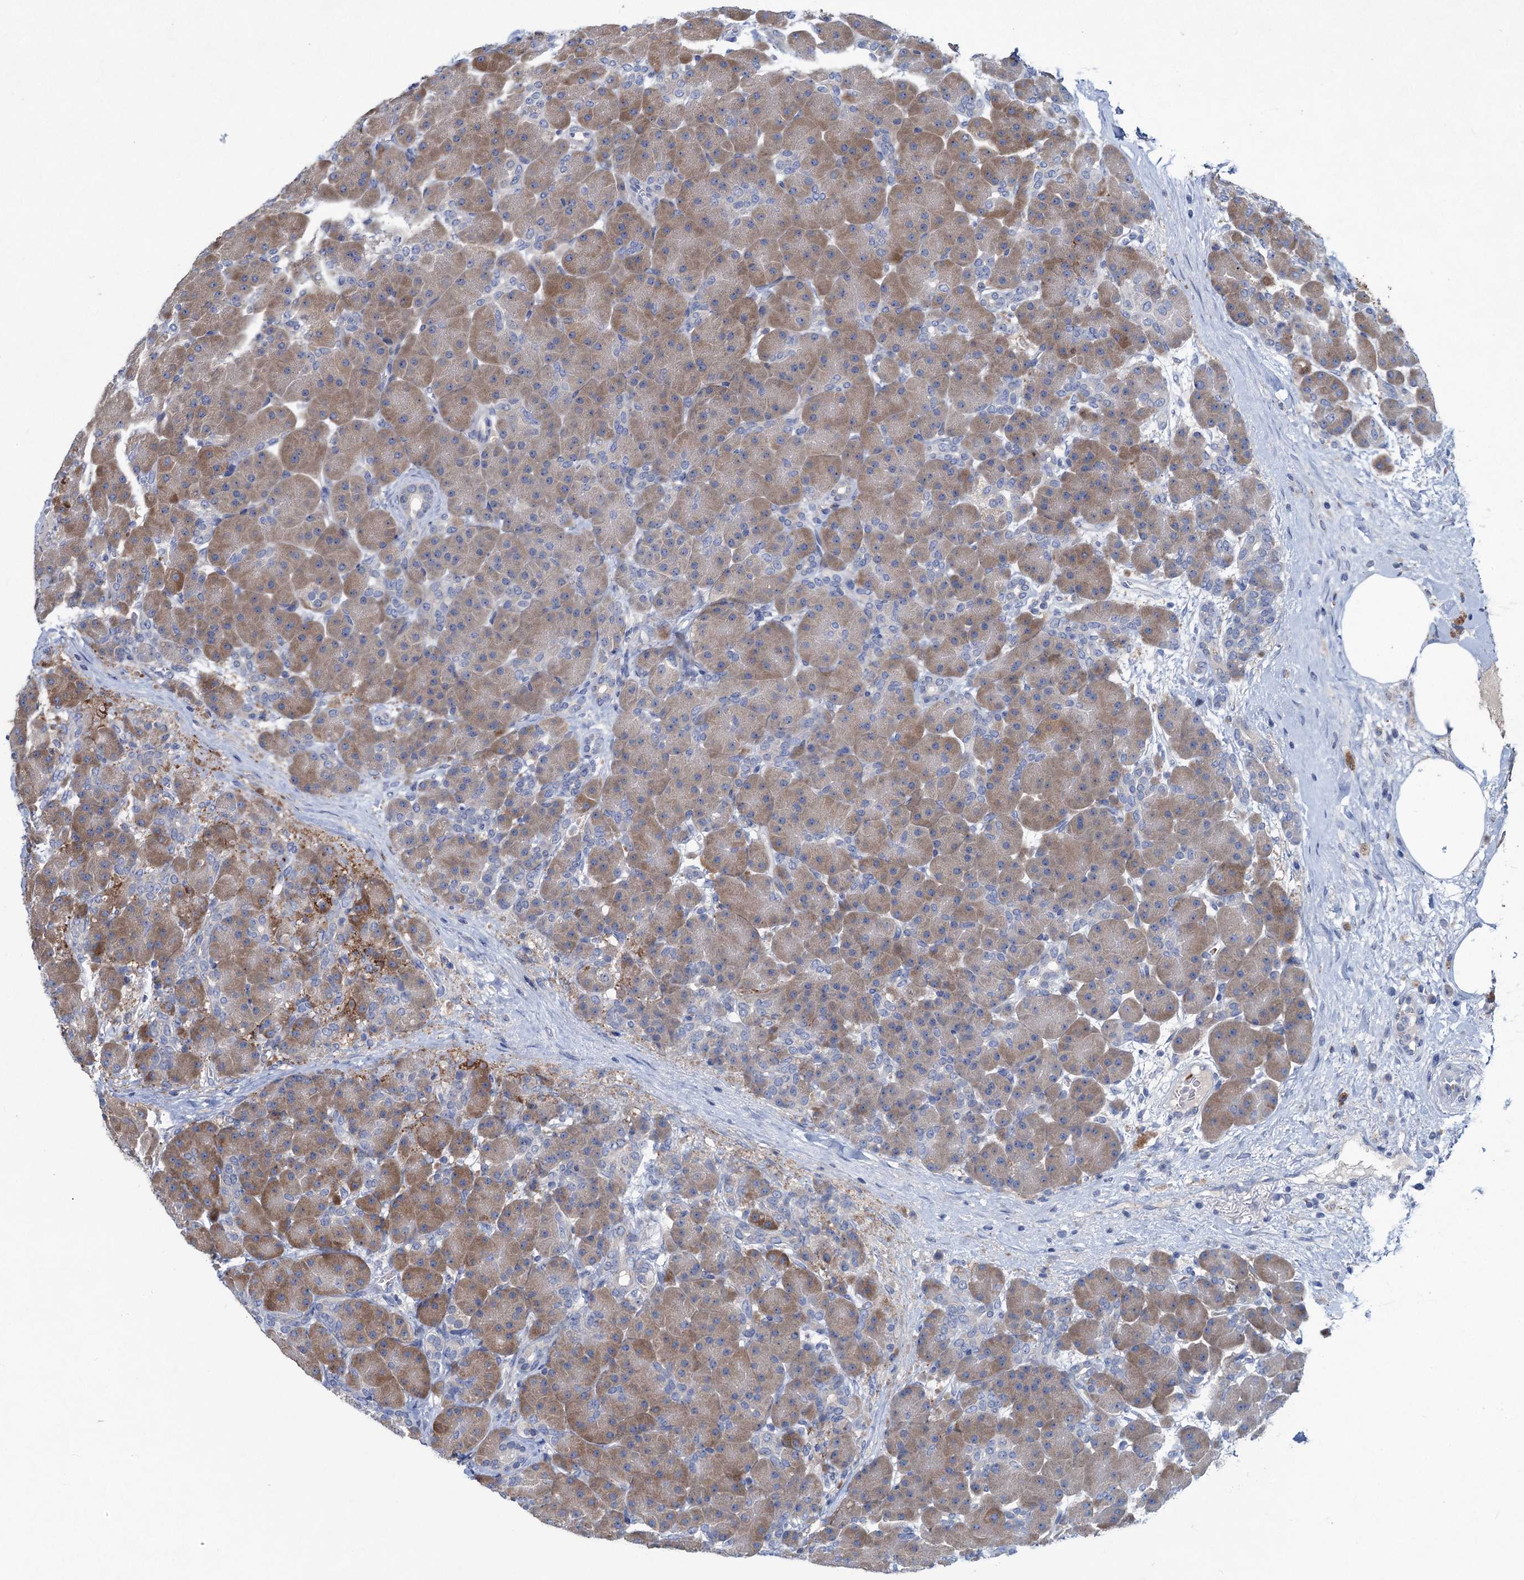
{"staining": {"intensity": "moderate", "quantity": "25%-75%", "location": "cytoplasmic/membranous"}, "tissue": "pancreas", "cell_type": "Exocrine glandular cells", "image_type": "normal", "snomed": [{"axis": "morphology", "description": "Normal tissue, NOS"}, {"axis": "topography", "description": "Pancreas"}], "caption": "Immunohistochemistry photomicrograph of normal human pancreas stained for a protein (brown), which exhibits medium levels of moderate cytoplasmic/membranous expression in approximately 25%-75% of exocrine glandular cells.", "gene": "RTKN2", "patient": {"sex": "male", "age": 66}}